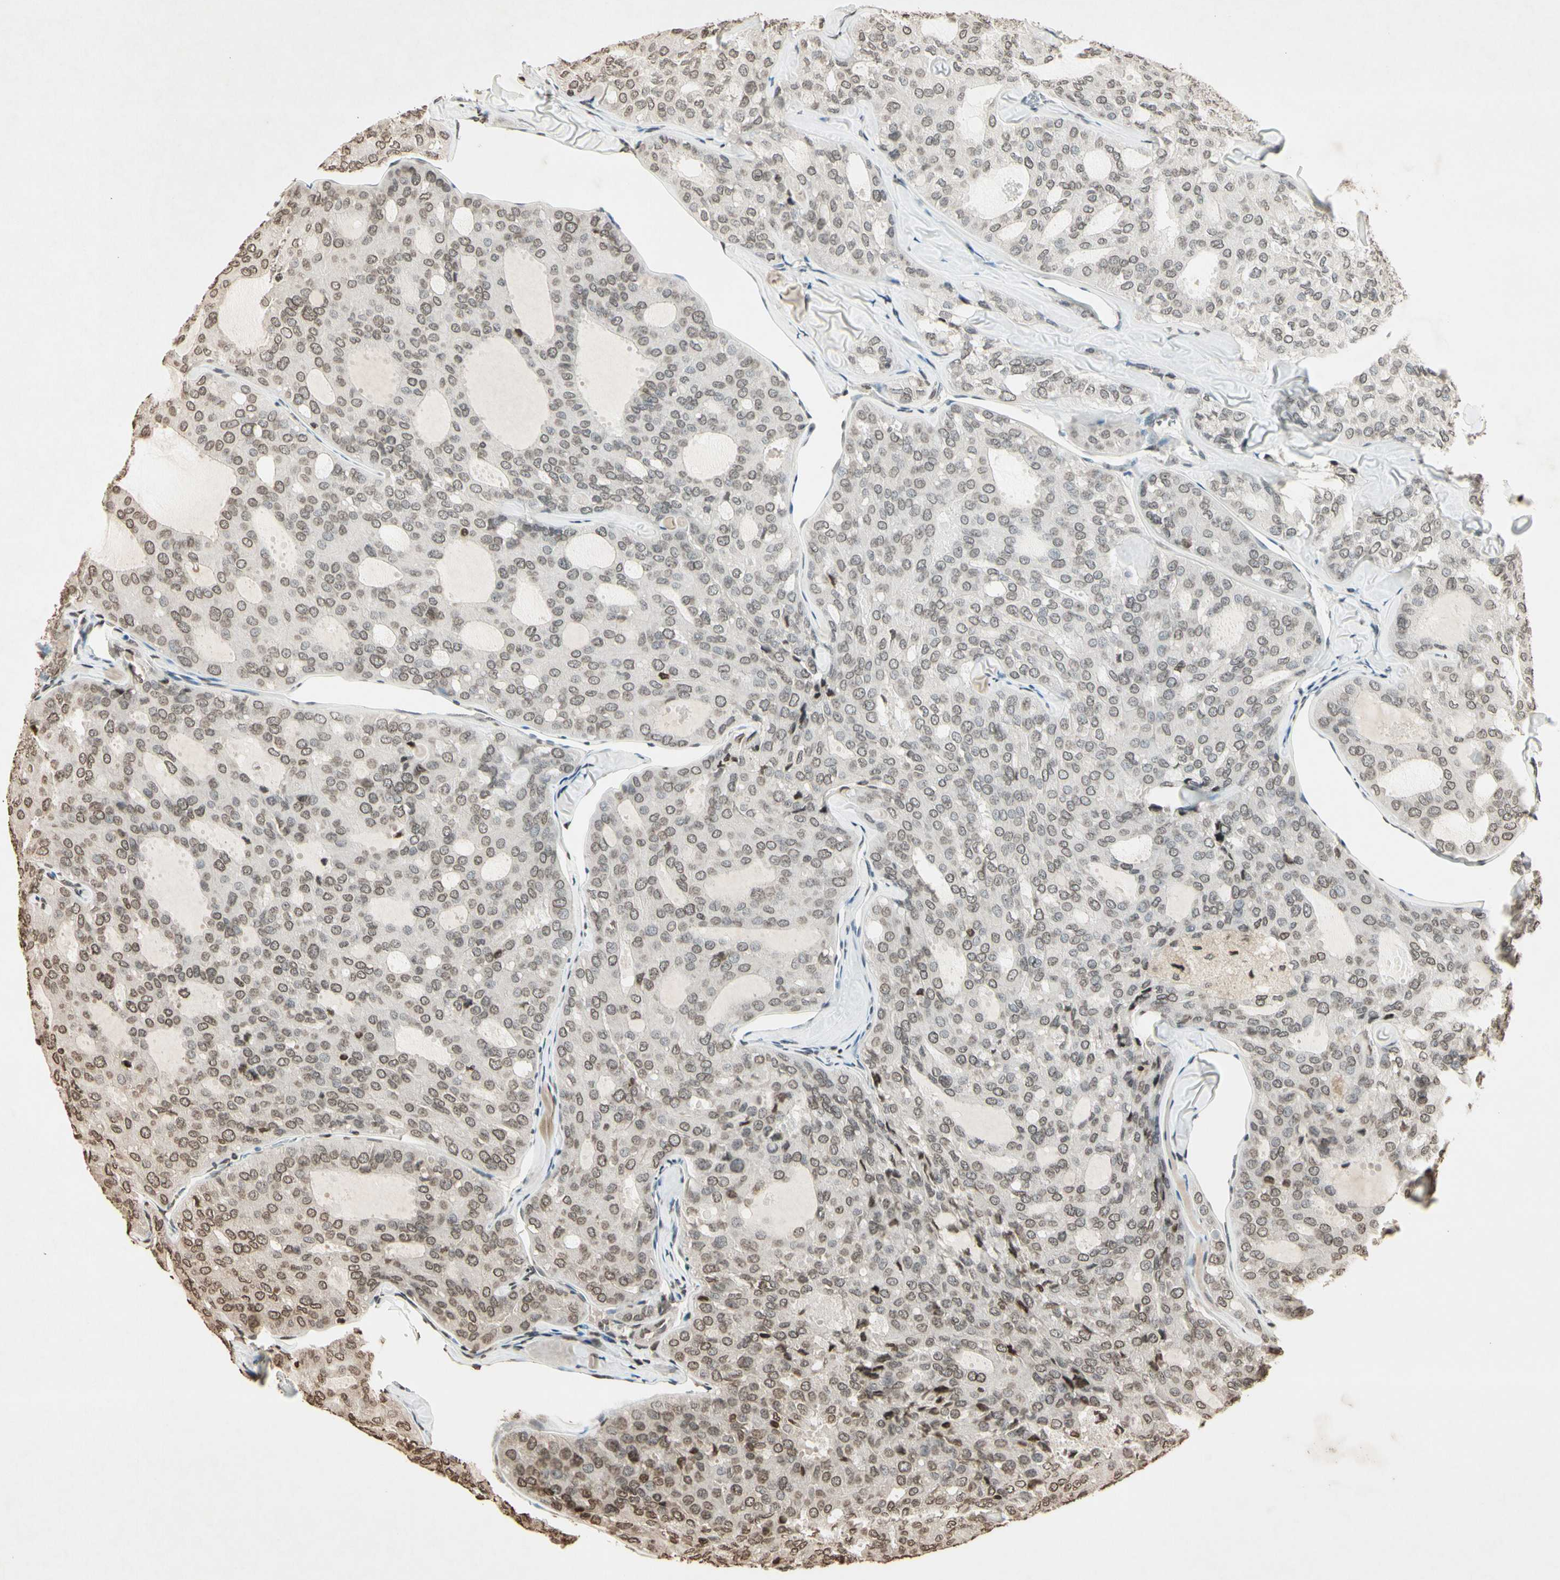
{"staining": {"intensity": "weak", "quantity": "<25%", "location": "nuclear"}, "tissue": "thyroid cancer", "cell_type": "Tumor cells", "image_type": "cancer", "snomed": [{"axis": "morphology", "description": "Follicular adenoma carcinoma, NOS"}, {"axis": "topography", "description": "Thyroid gland"}], "caption": "DAB immunohistochemical staining of thyroid follicular adenoma carcinoma demonstrates no significant expression in tumor cells.", "gene": "TOP1", "patient": {"sex": "male", "age": 75}}